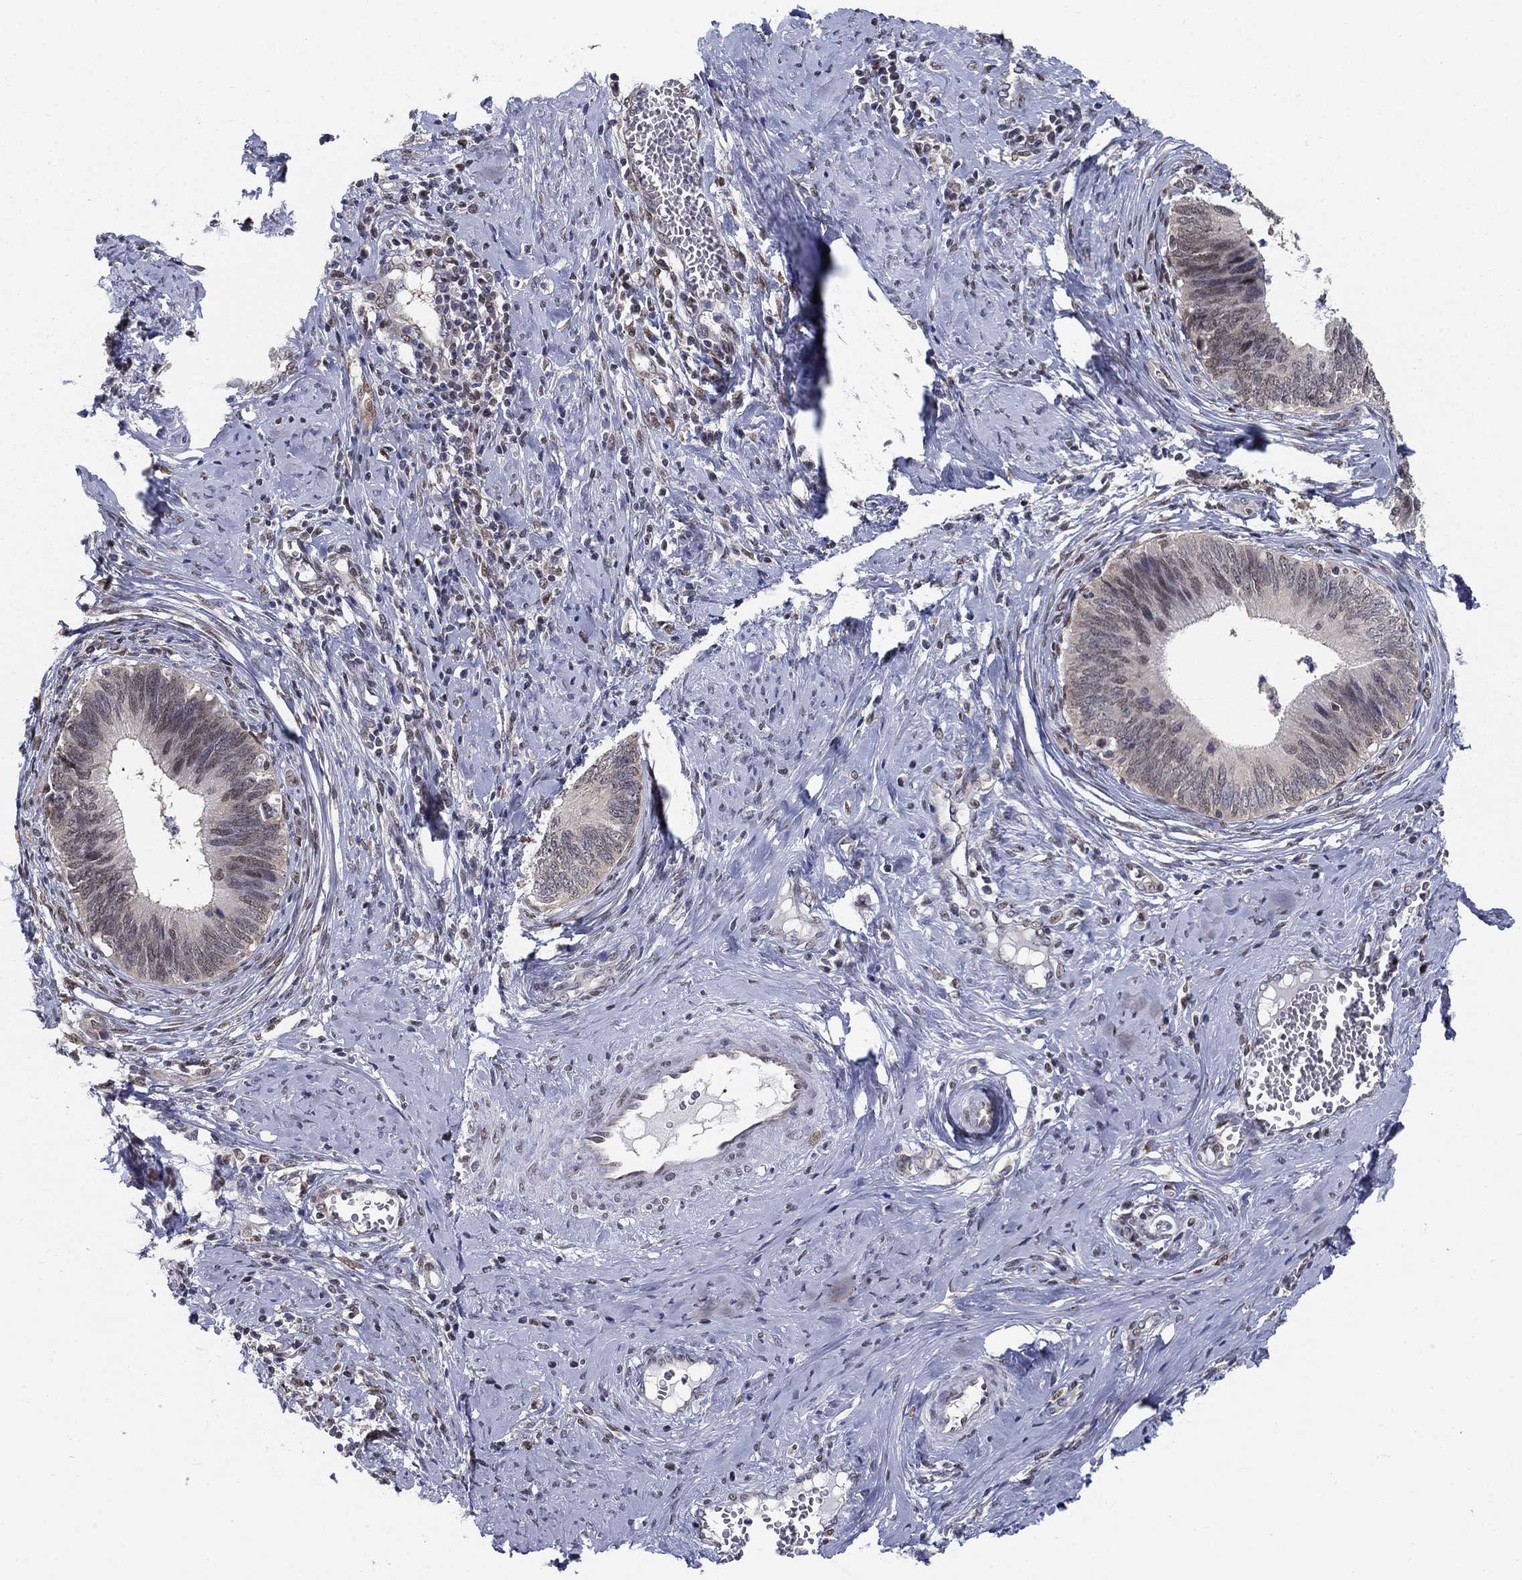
{"staining": {"intensity": "negative", "quantity": "none", "location": "none"}, "tissue": "cervical cancer", "cell_type": "Tumor cells", "image_type": "cancer", "snomed": [{"axis": "morphology", "description": "Adenocarcinoma, NOS"}, {"axis": "topography", "description": "Cervix"}], "caption": "Immunohistochemistry histopathology image of human cervical adenocarcinoma stained for a protein (brown), which reveals no staining in tumor cells.", "gene": "CENPE", "patient": {"sex": "female", "age": 42}}